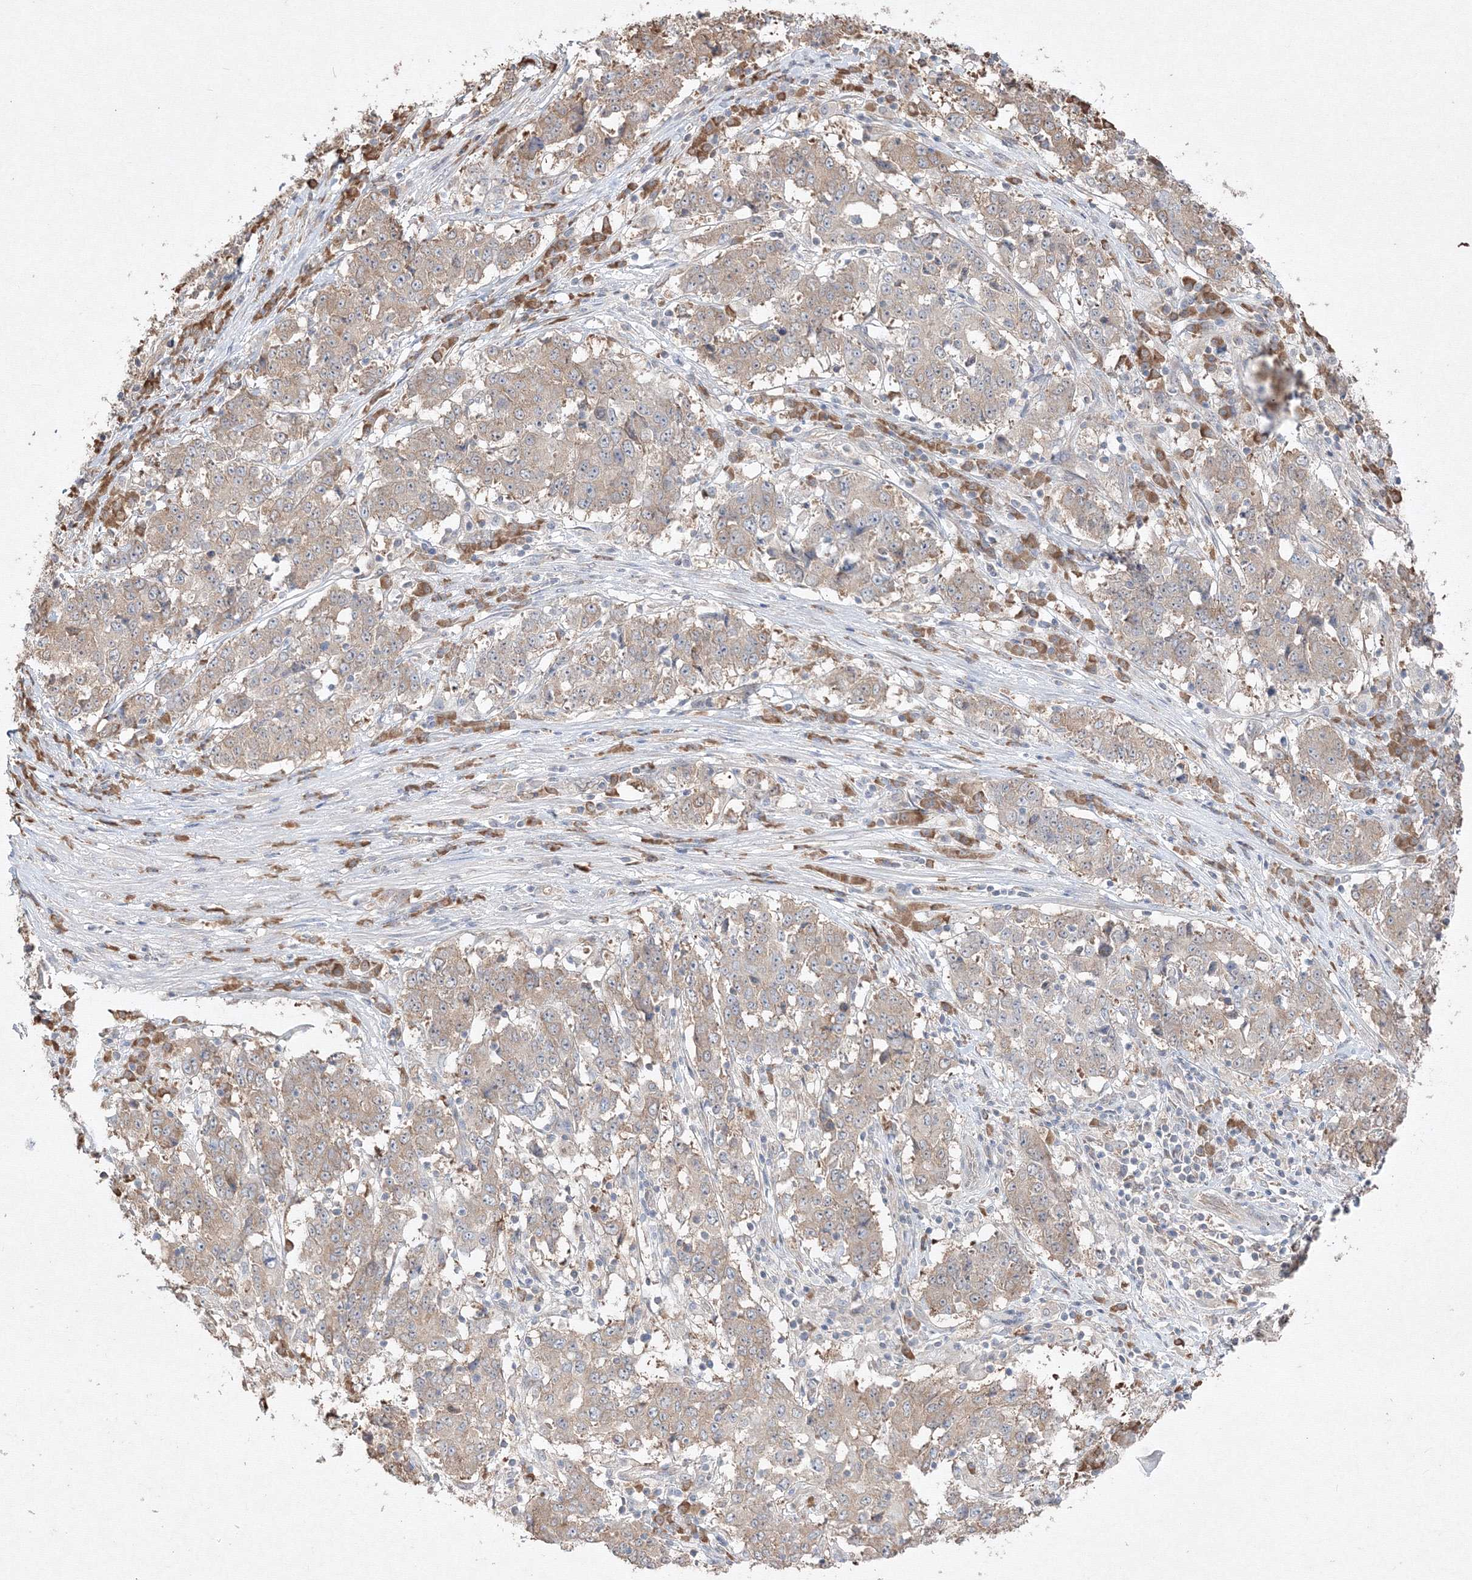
{"staining": {"intensity": "weak", "quantity": ">75%", "location": "cytoplasmic/membranous"}, "tissue": "stomach cancer", "cell_type": "Tumor cells", "image_type": "cancer", "snomed": [{"axis": "morphology", "description": "Adenocarcinoma, NOS"}, {"axis": "topography", "description": "Stomach"}], "caption": "Tumor cells reveal low levels of weak cytoplasmic/membranous expression in approximately >75% of cells in adenocarcinoma (stomach).", "gene": "FBXL8", "patient": {"sex": "male", "age": 59}}